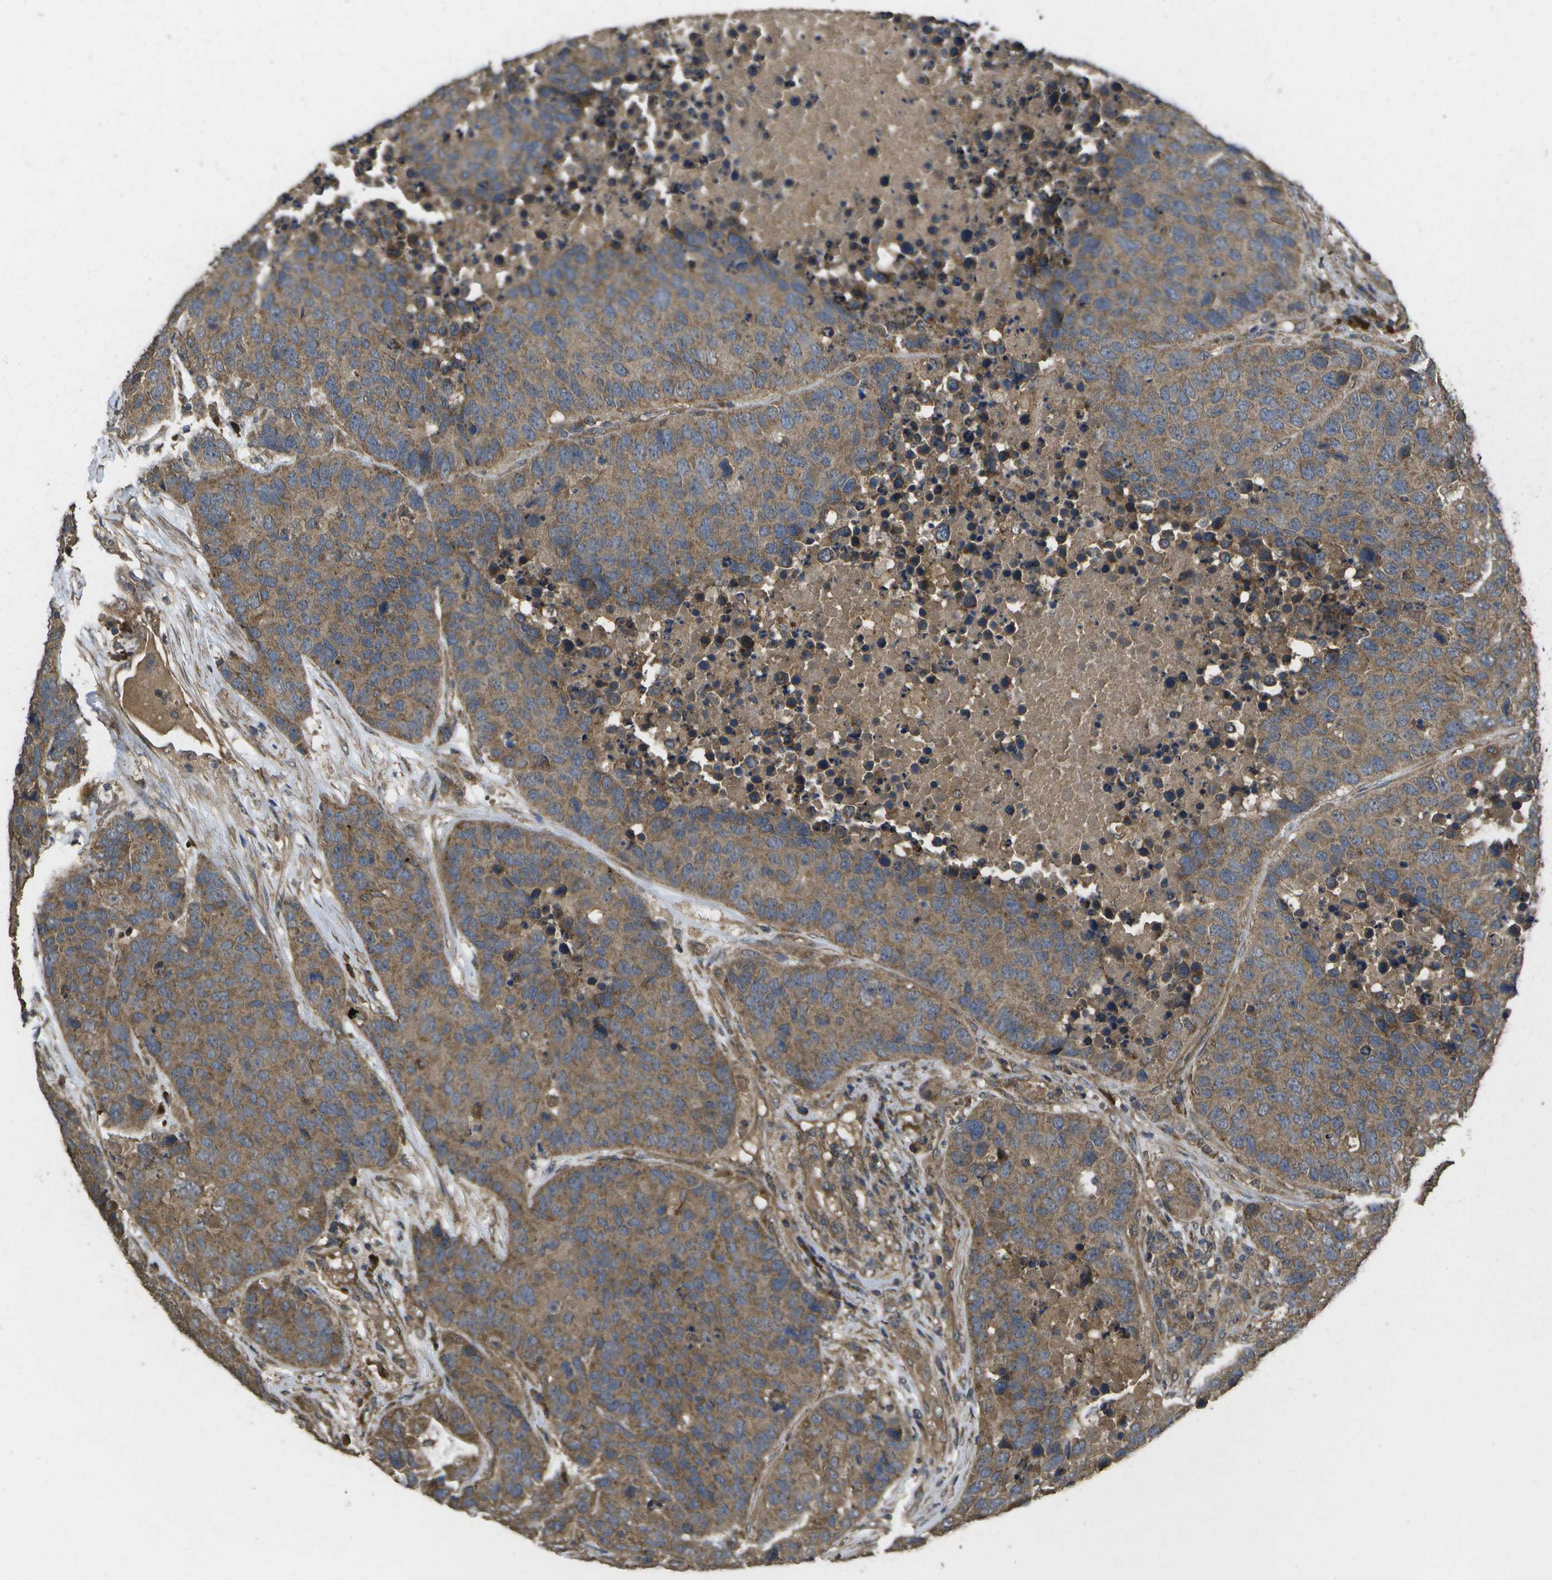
{"staining": {"intensity": "moderate", "quantity": ">75%", "location": "cytoplasmic/membranous"}, "tissue": "carcinoid", "cell_type": "Tumor cells", "image_type": "cancer", "snomed": [{"axis": "morphology", "description": "Carcinoid, malignant, NOS"}, {"axis": "topography", "description": "Lung"}], "caption": "High-power microscopy captured an immunohistochemistry (IHC) photomicrograph of carcinoid, revealing moderate cytoplasmic/membranous positivity in about >75% of tumor cells.", "gene": "SACS", "patient": {"sex": "male", "age": 60}}